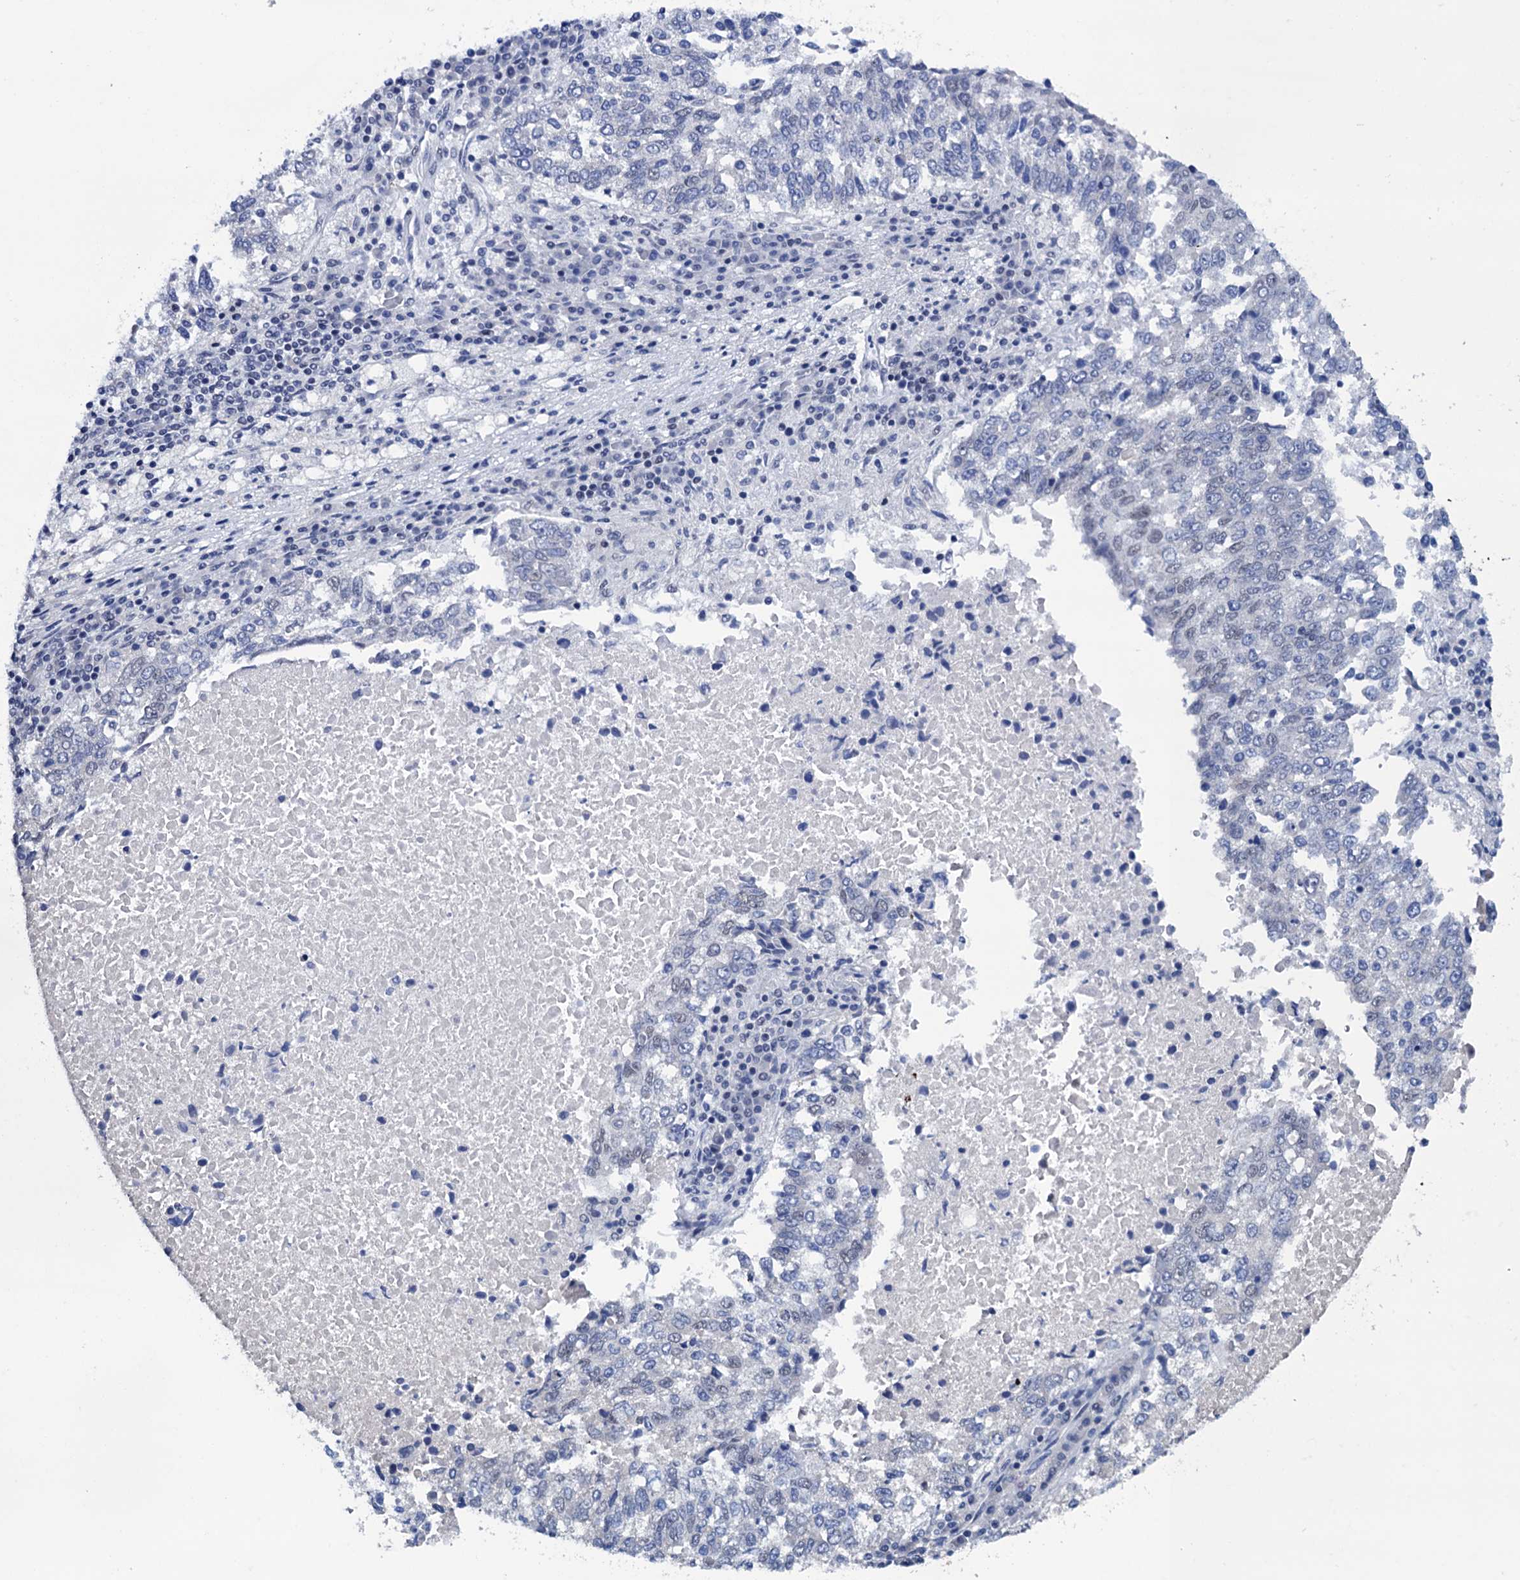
{"staining": {"intensity": "negative", "quantity": "none", "location": "none"}, "tissue": "lung cancer", "cell_type": "Tumor cells", "image_type": "cancer", "snomed": [{"axis": "morphology", "description": "Squamous cell carcinoma, NOS"}, {"axis": "topography", "description": "Lung"}], "caption": "Lung squamous cell carcinoma was stained to show a protein in brown. There is no significant staining in tumor cells.", "gene": "FNBP4", "patient": {"sex": "male", "age": 73}}